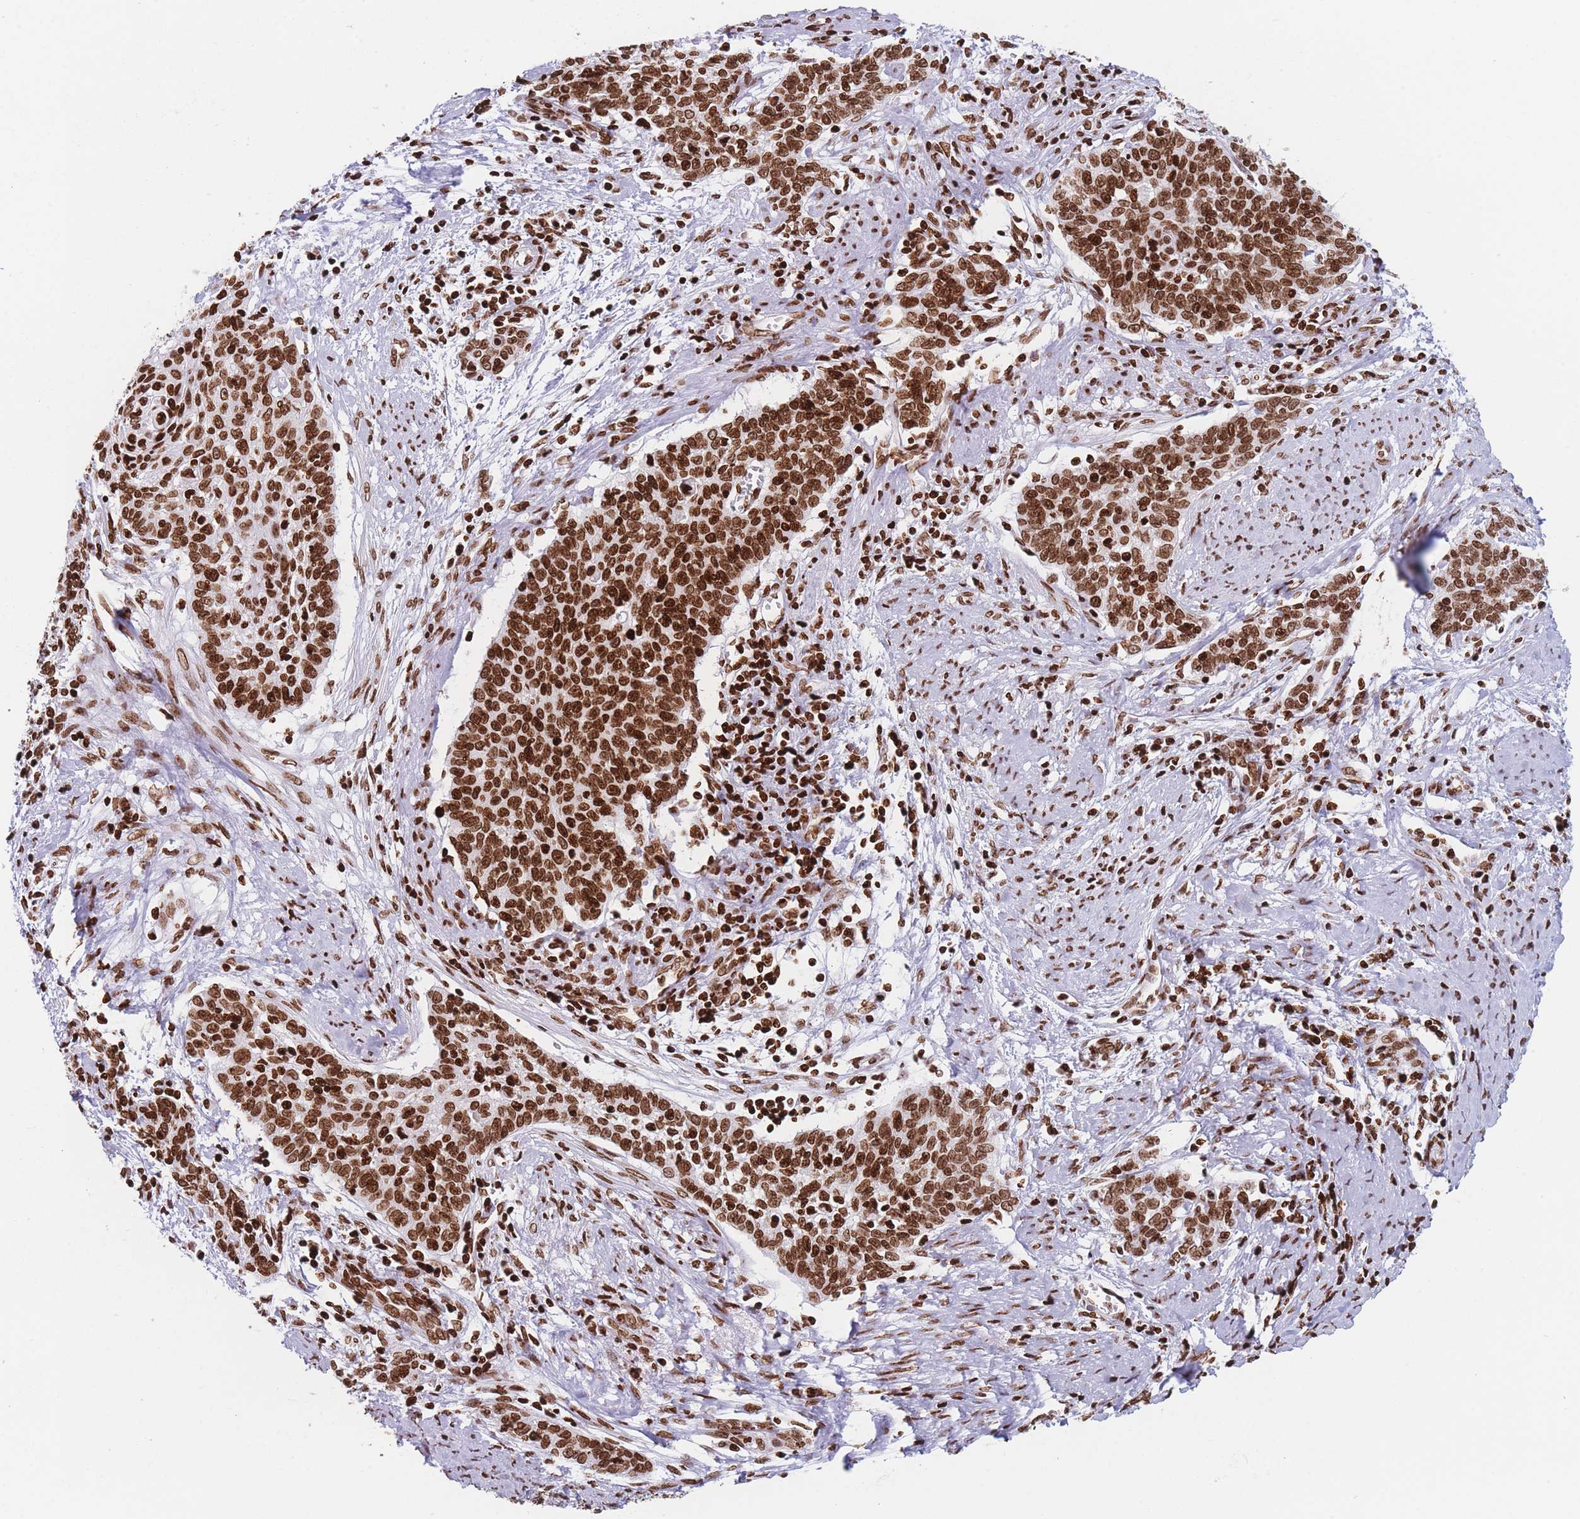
{"staining": {"intensity": "strong", "quantity": ">75%", "location": "nuclear"}, "tissue": "cervical cancer", "cell_type": "Tumor cells", "image_type": "cancer", "snomed": [{"axis": "morphology", "description": "Squamous cell carcinoma, NOS"}, {"axis": "topography", "description": "Cervix"}], "caption": "Immunohistochemistry (IHC) of human cervical cancer demonstrates high levels of strong nuclear staining in approximately >75% of tumor cells.", "gene": "AK9", "patient": {"sex": "female", "age": 39}}